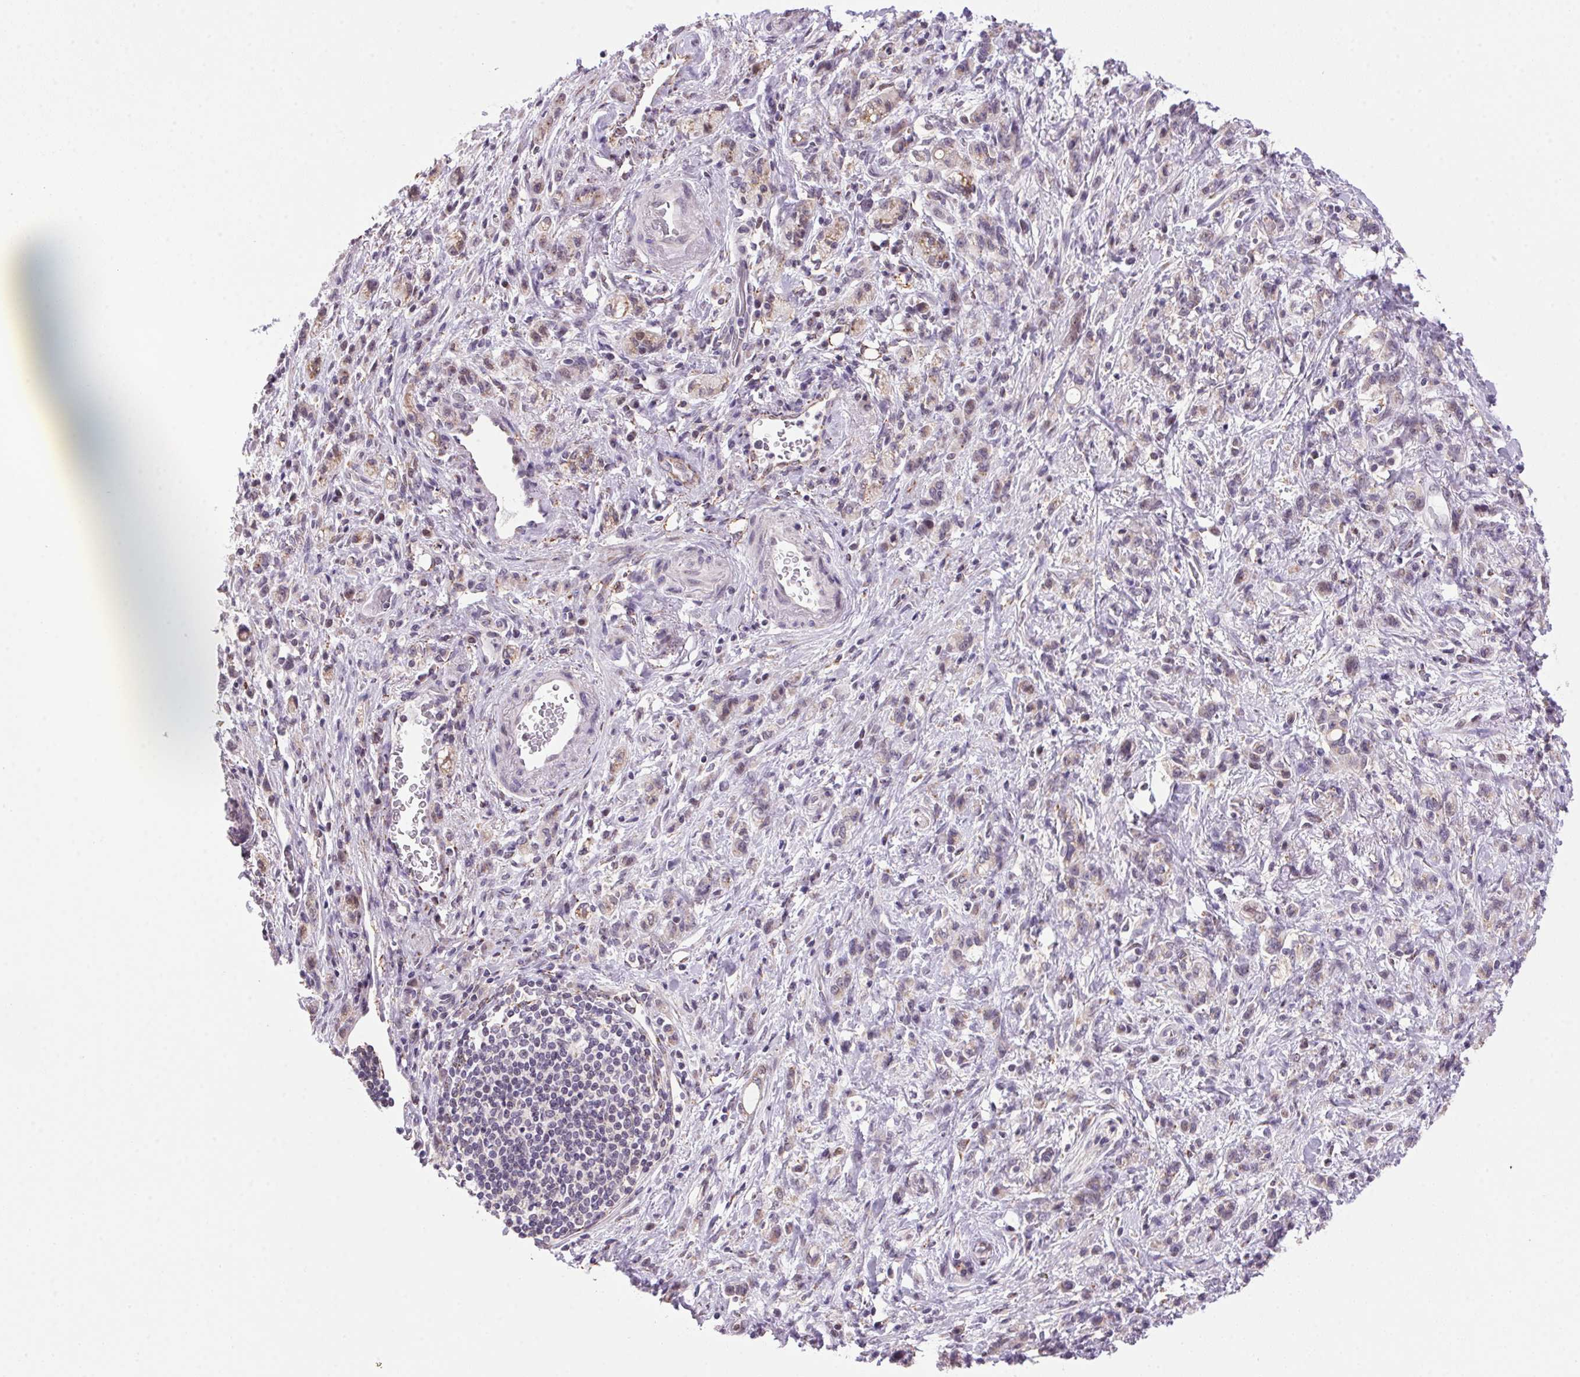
{"staining": {"intensity": "negative", "quantity": "none", "location": "none"}, "tissue": "stomach cancer", "cell_type": "Tumor cells", "image_type": "cancer", "snomed": [{"axis": "morphology", "description": "Adenocarcinoma, NOS"}, {"axis": "topography", "description": "Stomach"}], "caption": "Immunohistochemical staining of human adenocarcinoma (stomach) demonstrates no significant staining in tumor cells.", "gene": "AKR1E2", "patient": {"sex": "male", "age": 77}}